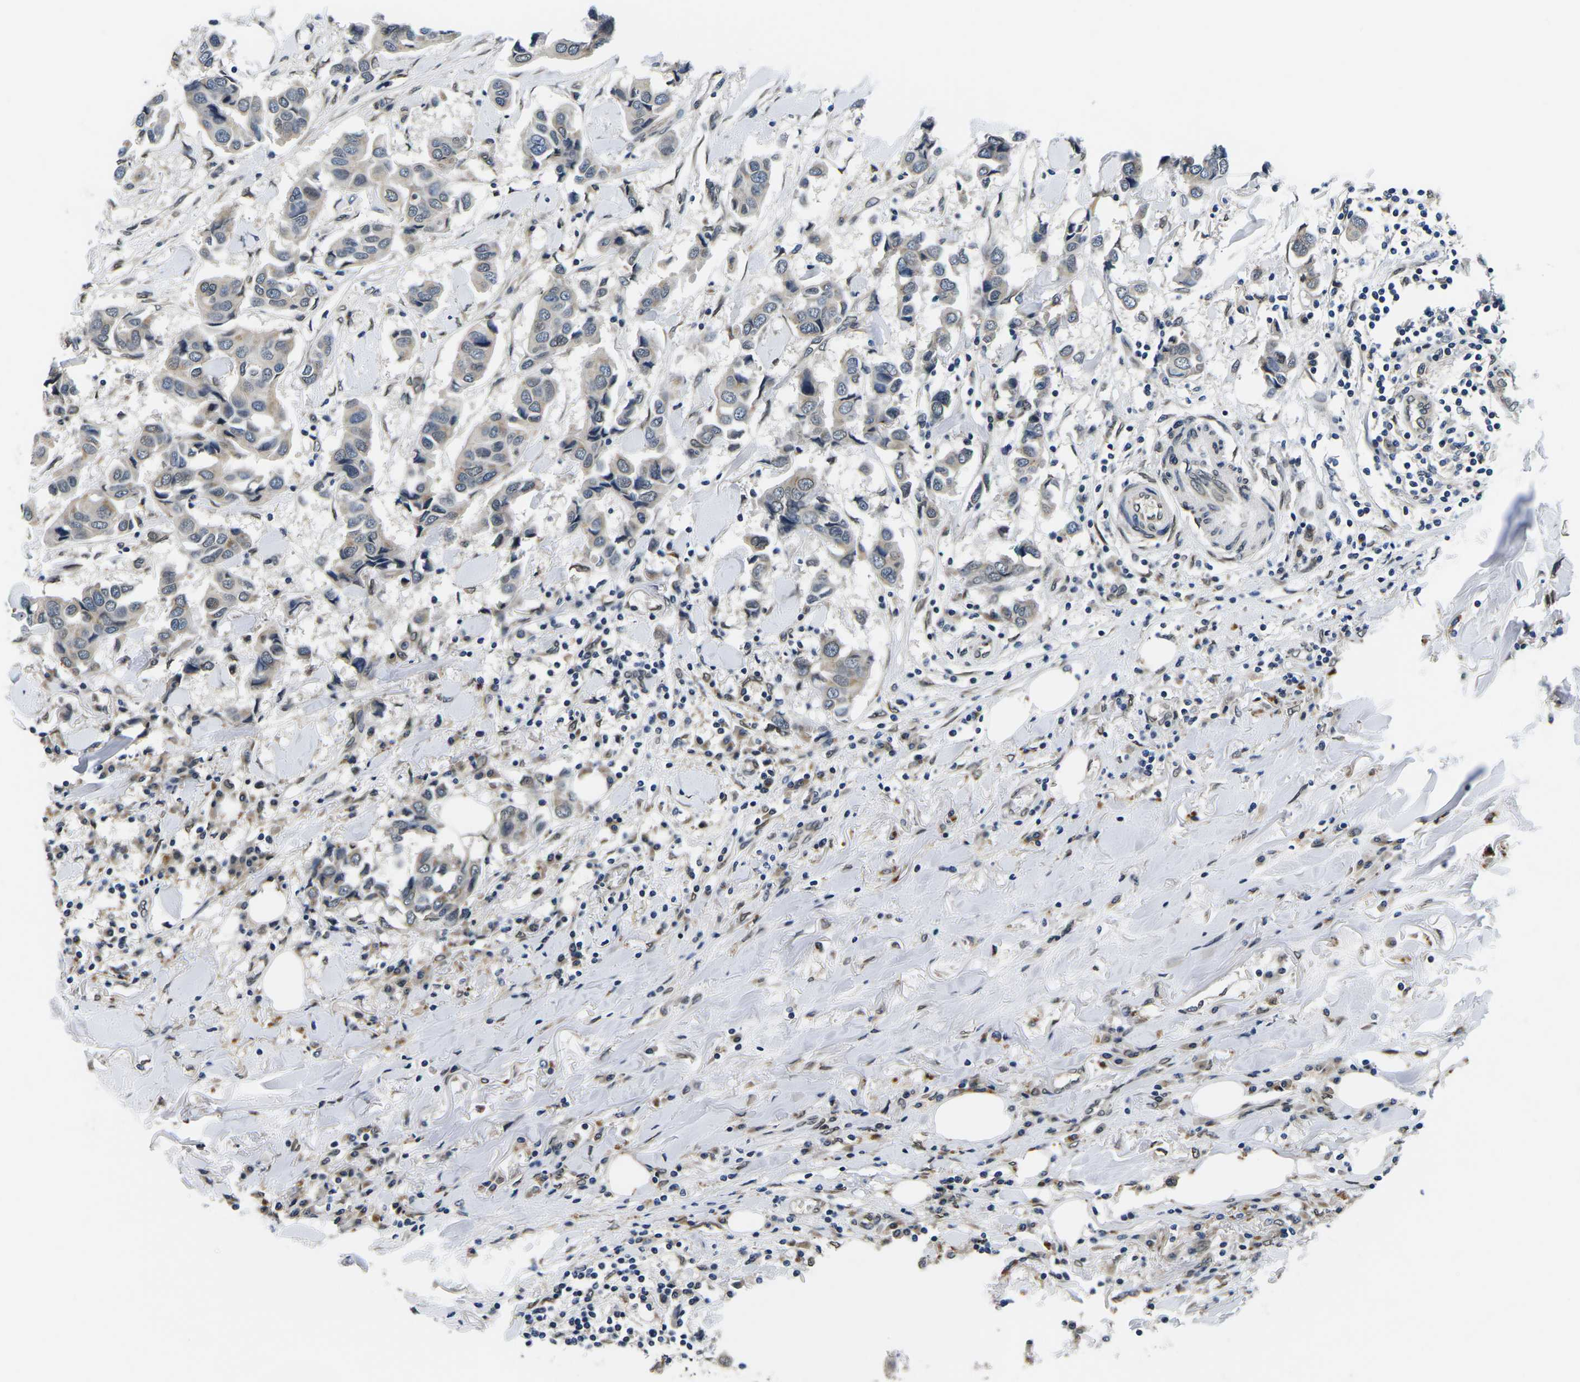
{"staining": {"intensity": "weak", "quantity": "25%-75%", "location": "cytoplasmic/membranous"}, "tissue": "breast cancer", "cell_type": "Tumor cells", "image_type": "cancer", "snomed": [{"axis": "morphology", "description": "Duct carcinoma"}, {"axis": "topography", "description": "Breast"}], "caption": "Brown immunohistochemical staining in breast cancer reveals weak cytoplasmic/membranous staining in approximately 25%-75% of tumor cells.", "gene": "SNX10", "patient": {"sex": "female", "age": 80}}